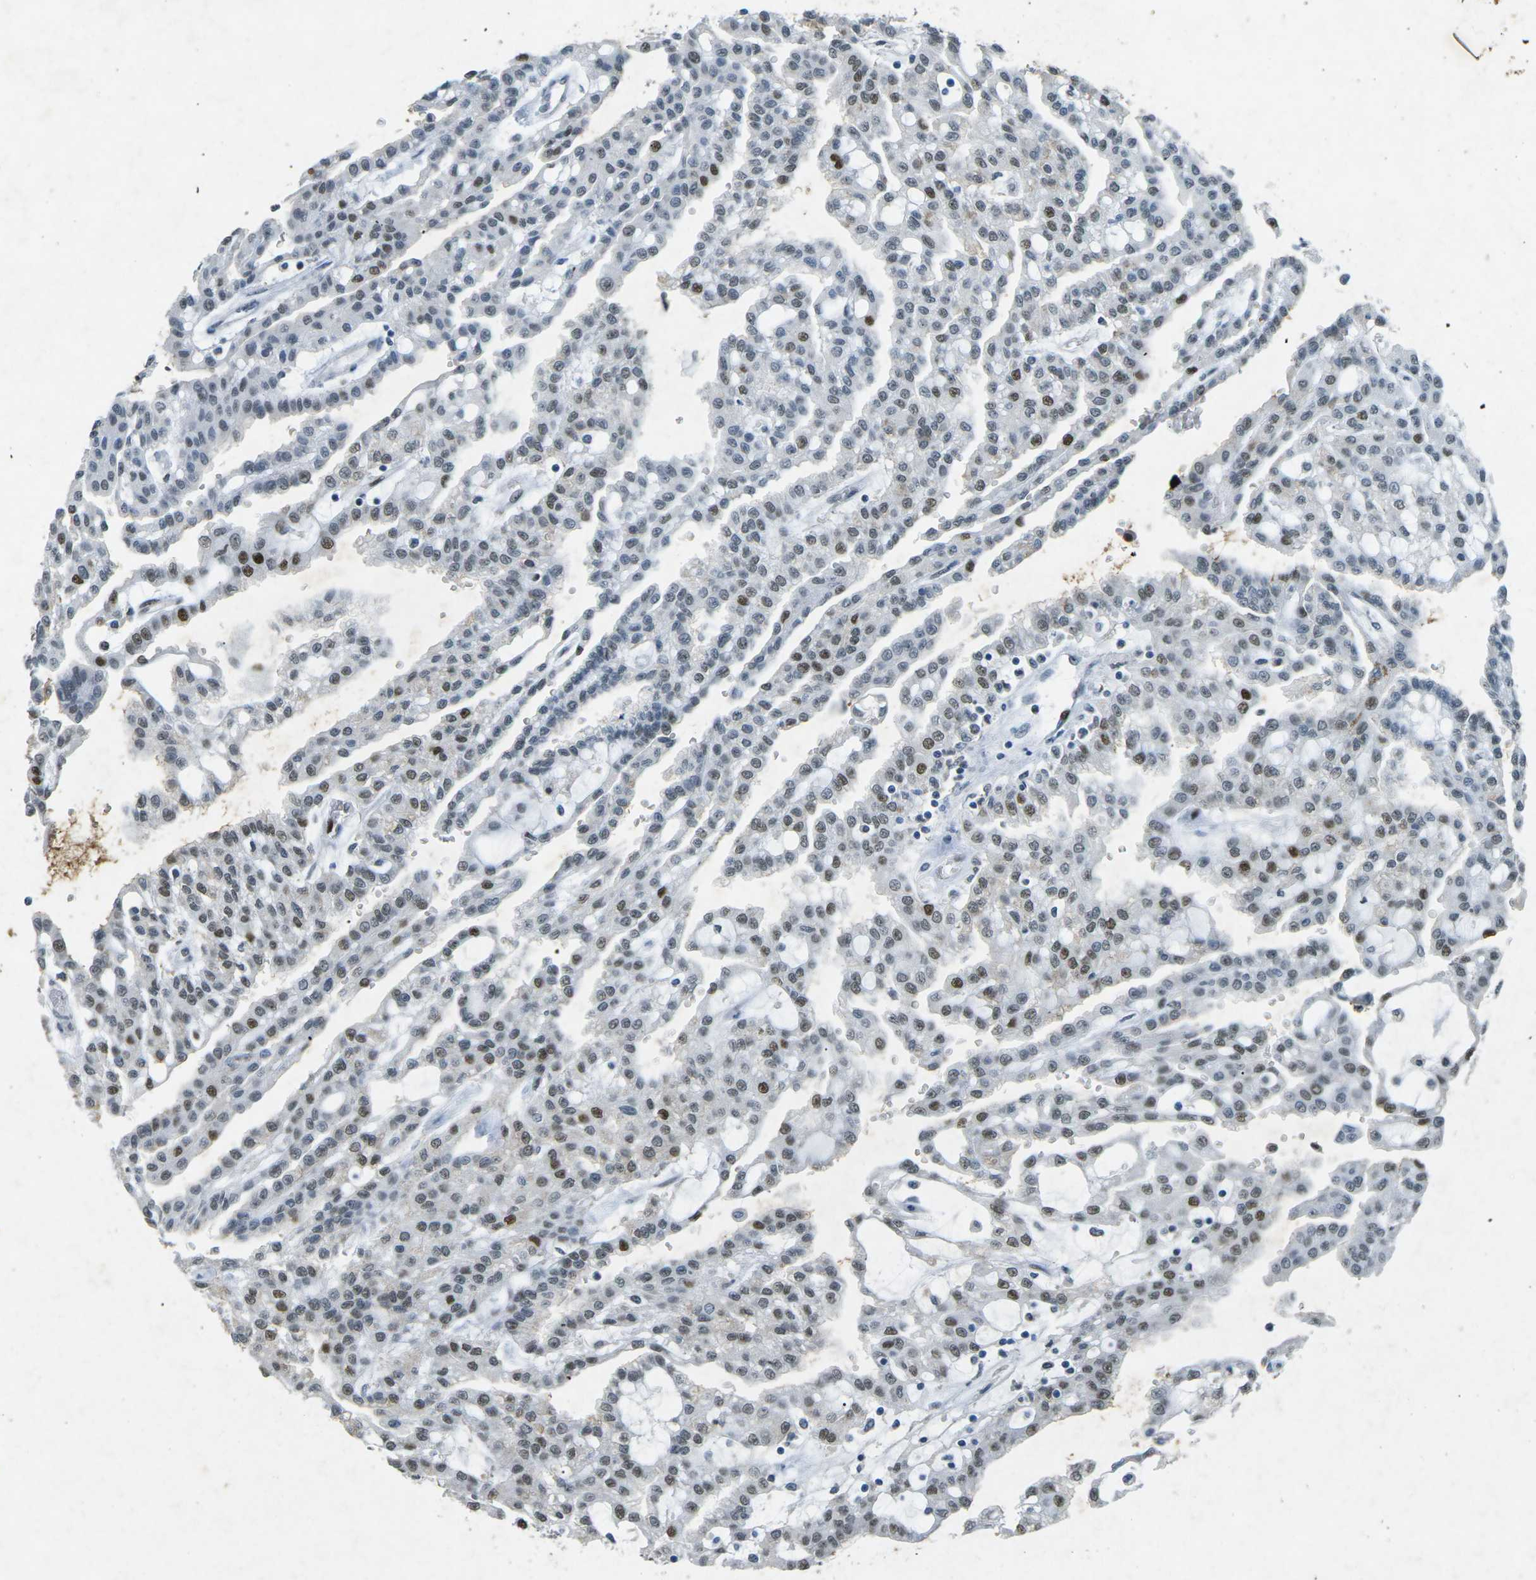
{"staining": {"intensity": "moderate", "quantity": "25%-75%", "location": "nuclear"}, "tissue": "renal cancer", "cell_type": "Tumor cells", "image_type": "cancer", "snomed": [{"axis": "morphology", "description": "Adenocarcinoma, NOS"}, {"axis": "topography", "description": "Kidney"}], "caption": "An image of renal cancer (adenocarcinoma) stained for a protein exhibits moderate nuclear brown staining in tumor cells.", "gene": "RB1", "patient": {"sex": "male", "age": 63}}